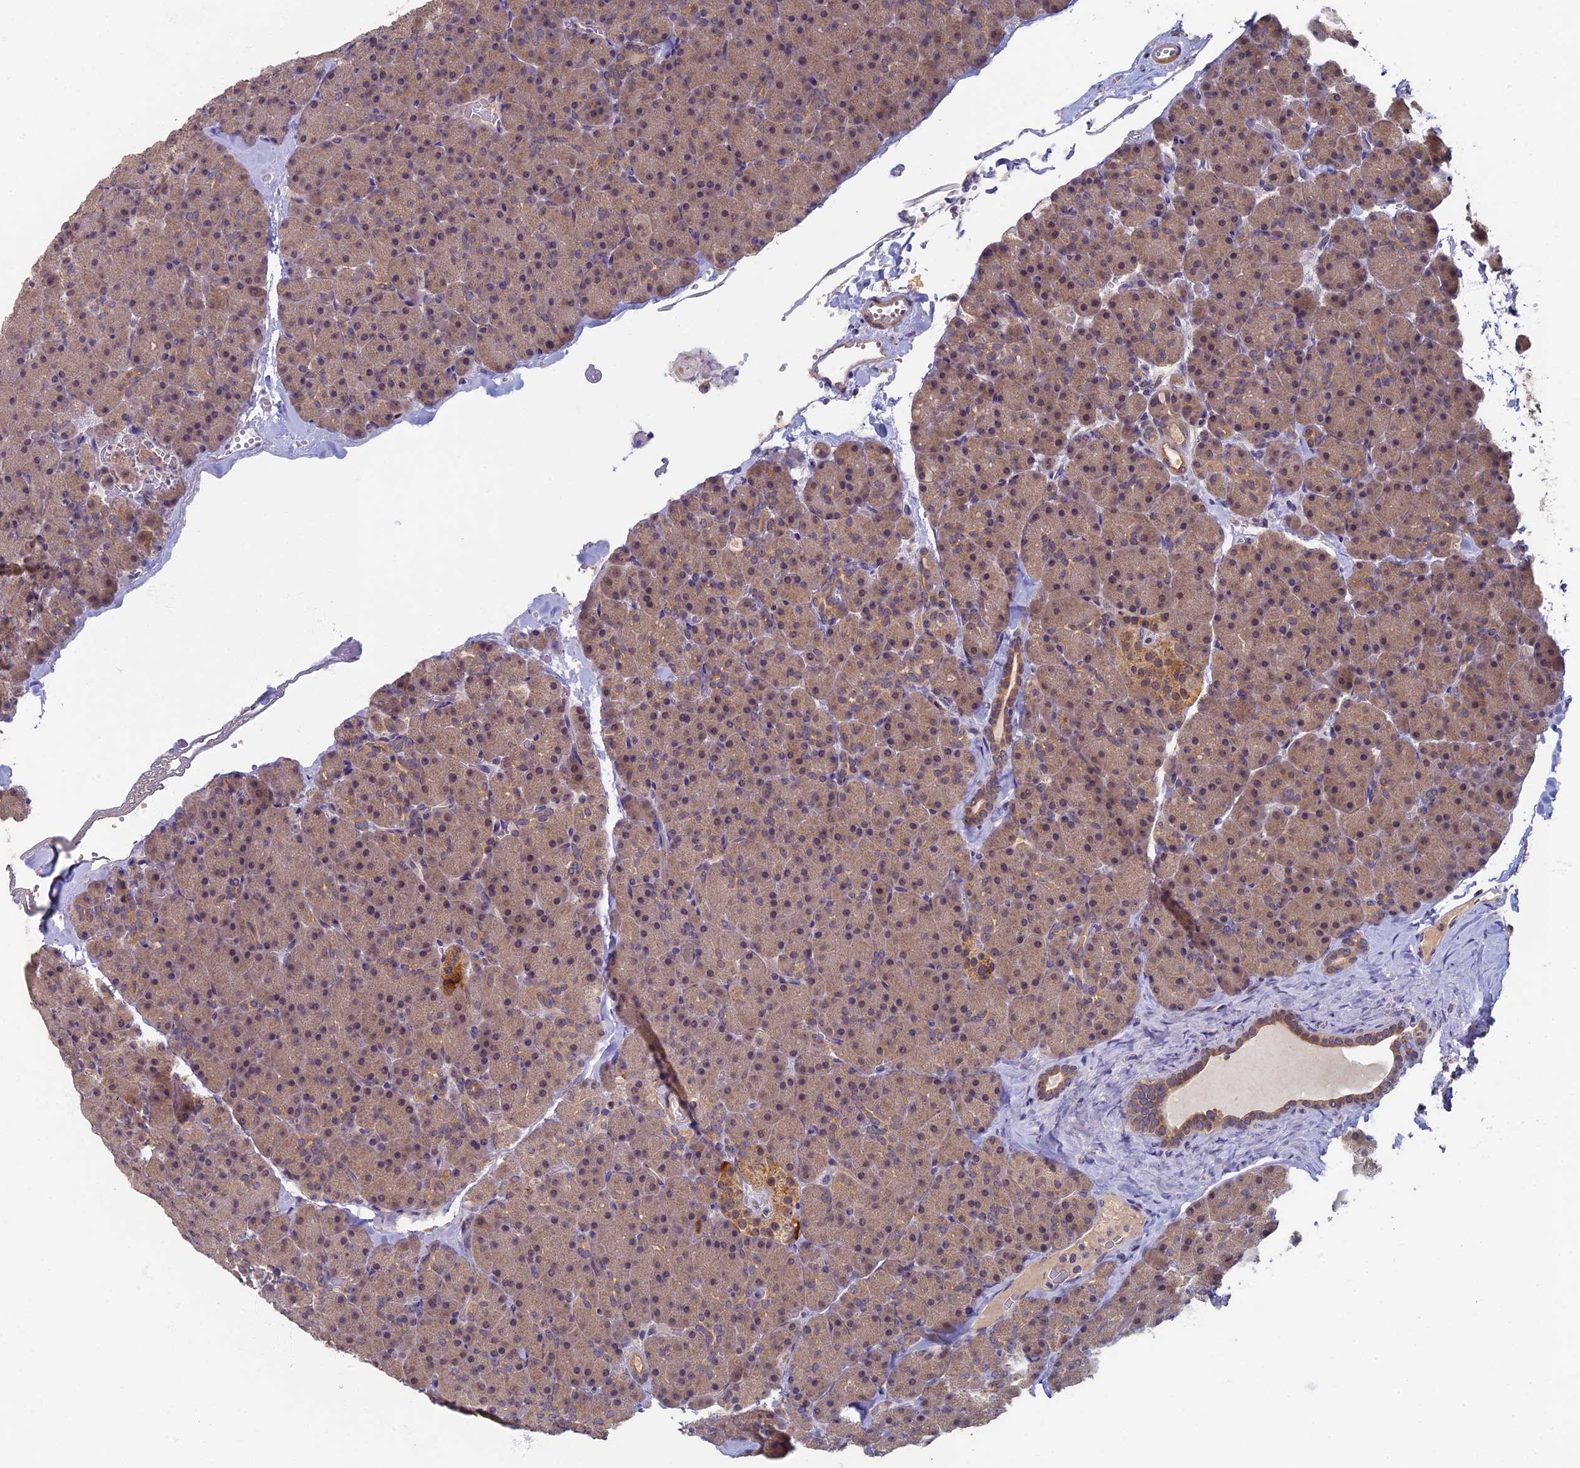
{"staining": {"intensity": "weak", "quantity": ">75%", "location": "cytoplasmic/membranous,nuclear"}, "tissue": "pancreas", "cell_type": "Exocrine glandular cells", "image_type": "normal", "snomed": [{"axis": "morphology", "description": "Normal tissue, NOS"}, {"axis": "topography", "description": "Pancreas"}], "caption": "Protein analysis of normal pancreas exhibits weak cytoplasmic/membranous,nuclear positivity in about >75% of exocrine glandular cells. (DAB IHC with brightfield microscopy, high magnification).", "gene": "RSPH3", "patient": {"sex": "male", "age": 36}}